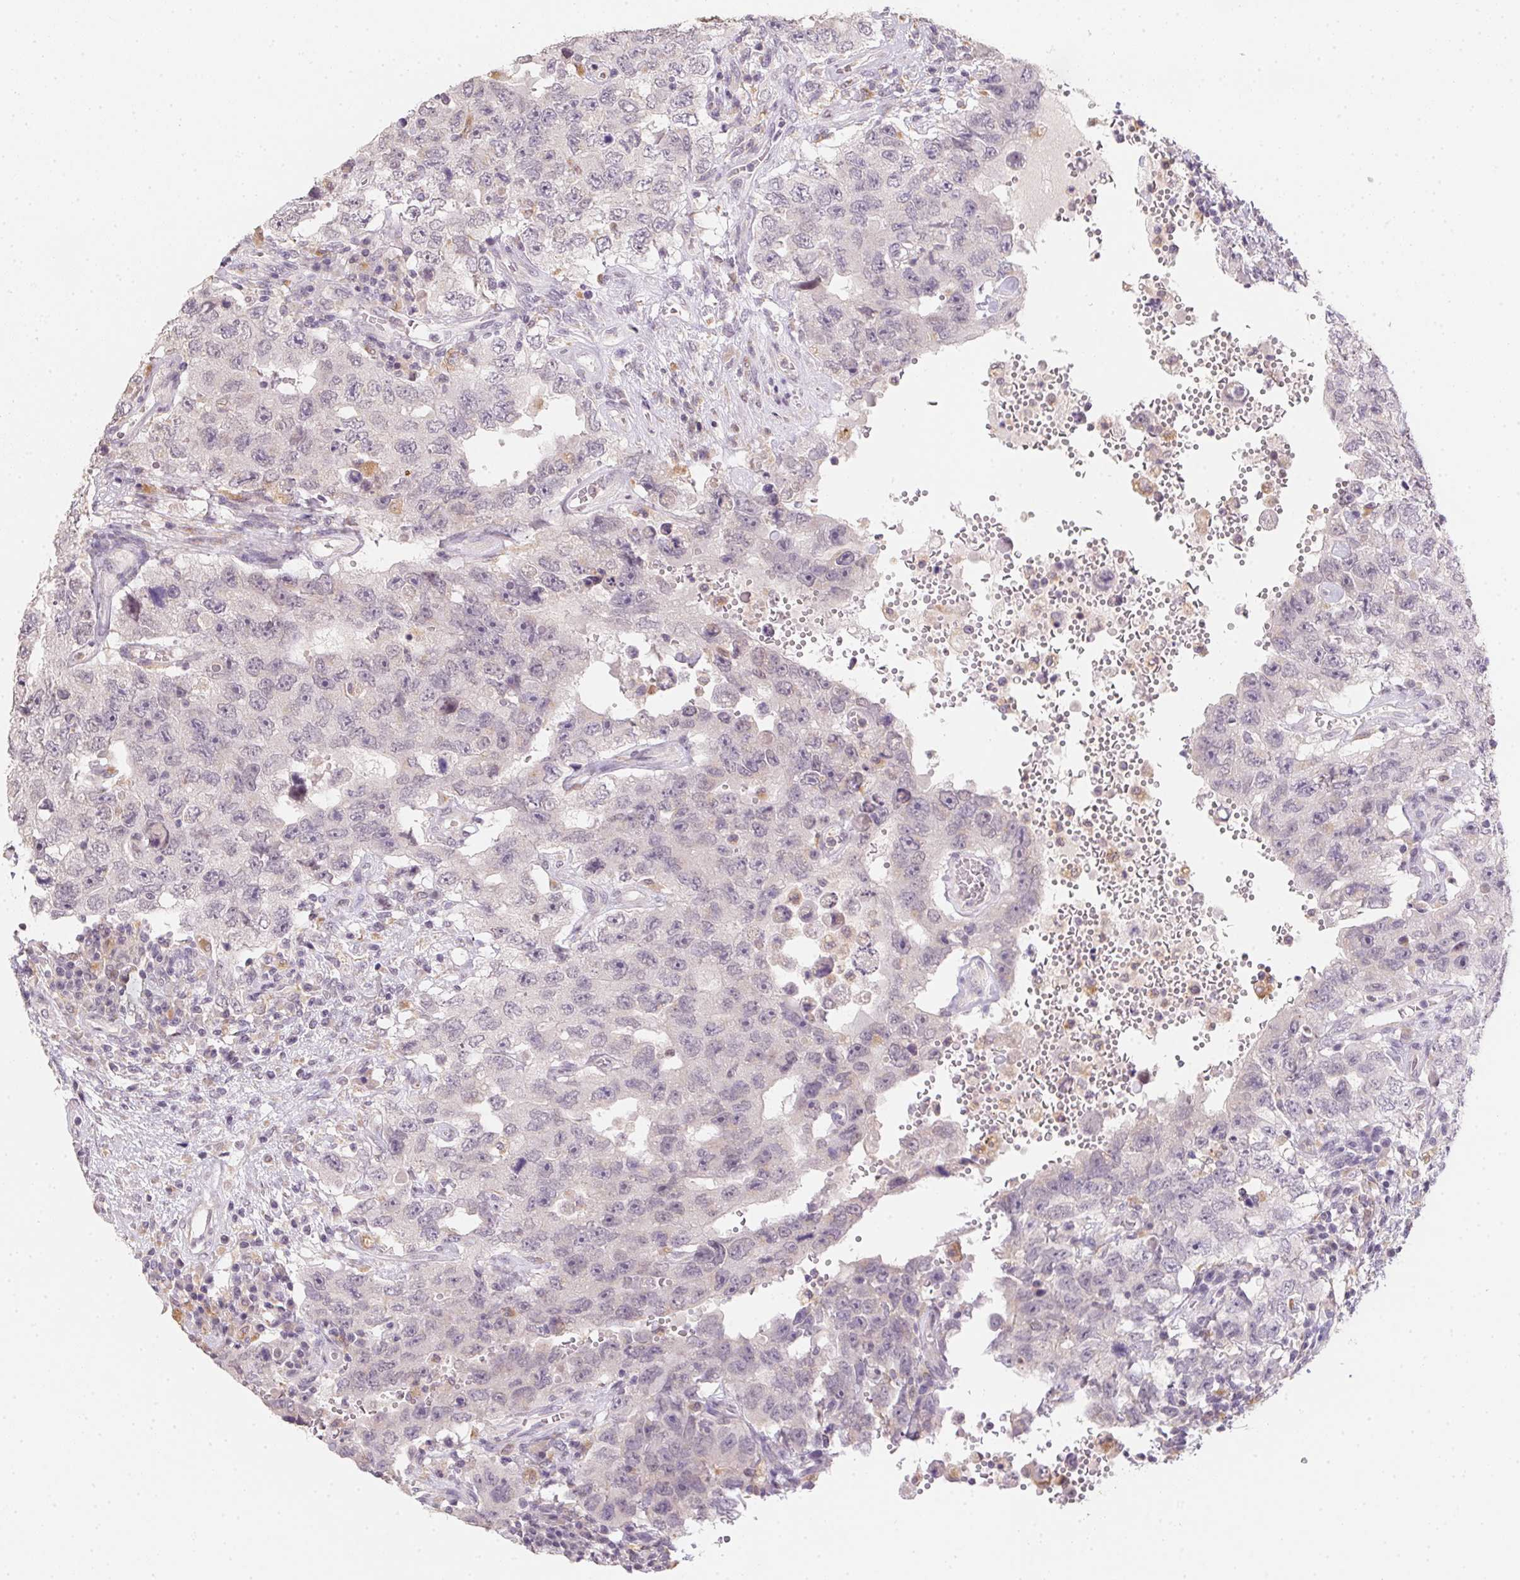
{"staining": {"intensity": "negative", "quantity": "none", "location": "none"}, "tissue": "testis cancer", "cell_type": "Tumor cells", "image_type": "cancer", "snomed": [{"axis": "morphology", "description": "Carcinoma, Embryonal, NOS"}, {"axis": "topography", "description": "Testis"}], "caption": "Immunohistochemistry (IHC) image of neoplastic tissue: testis cancer (embryonal carcinoma) stained with DAB demonstrates no significant protein positivity in tumor cells. (DAB IHC, high magnification).", "gene": "SLC6A18", "patient": {"sex": "male", "age": 26}}